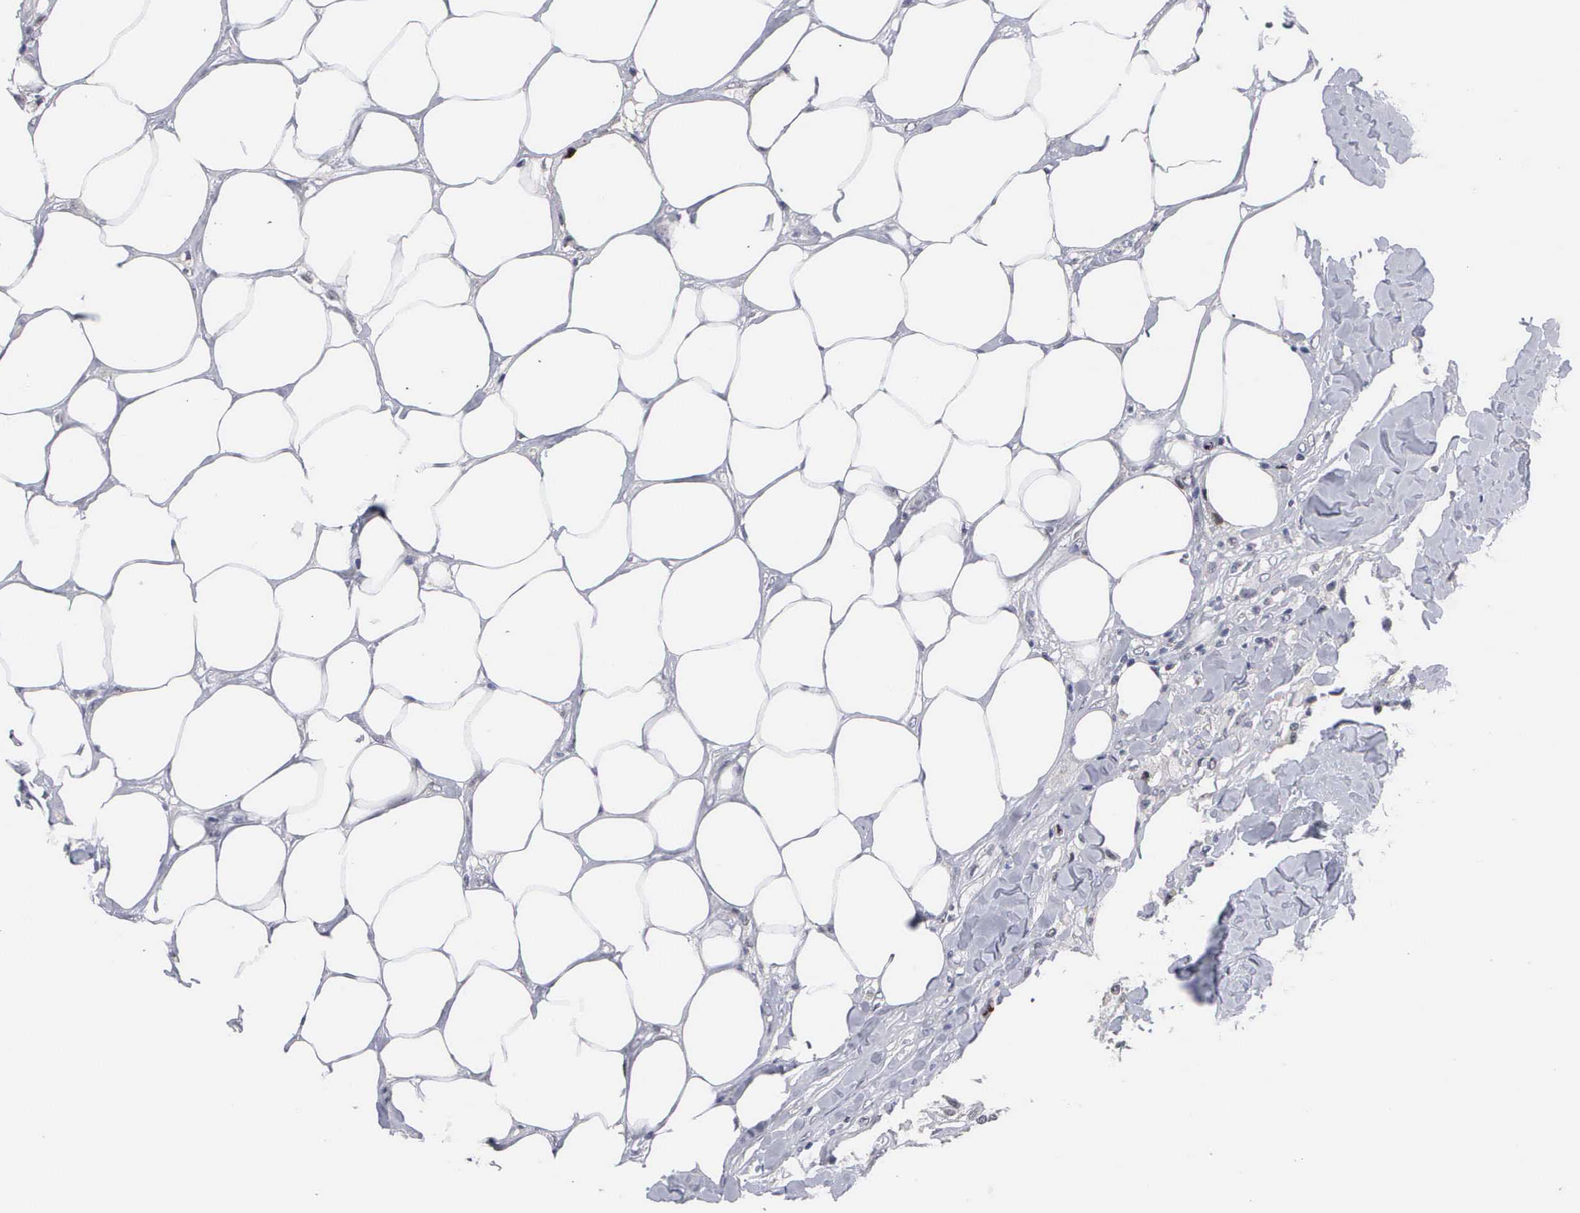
{"staining": {"intensity": "weak", "quantity": "<25%", "location": "nuclear"}, "tissue": "breast cancer", "cell_type": "Tumor cells", "image_type": "cancer", "snomed": [{"axis": "morphology", "description": "Neoplasm, malignant, NOS"}, {"axis": "topography", "description": "Breast"}], "caption": "DAB immunohistochemical staining of human breast cancer displays no significant expression in tumor cells. (DAB (3,3'-diaminobenzidine) IHC with hematoxylin counter stain).", "gene": "KDM6A", "patient": {"sex": "female", "age": 50}}